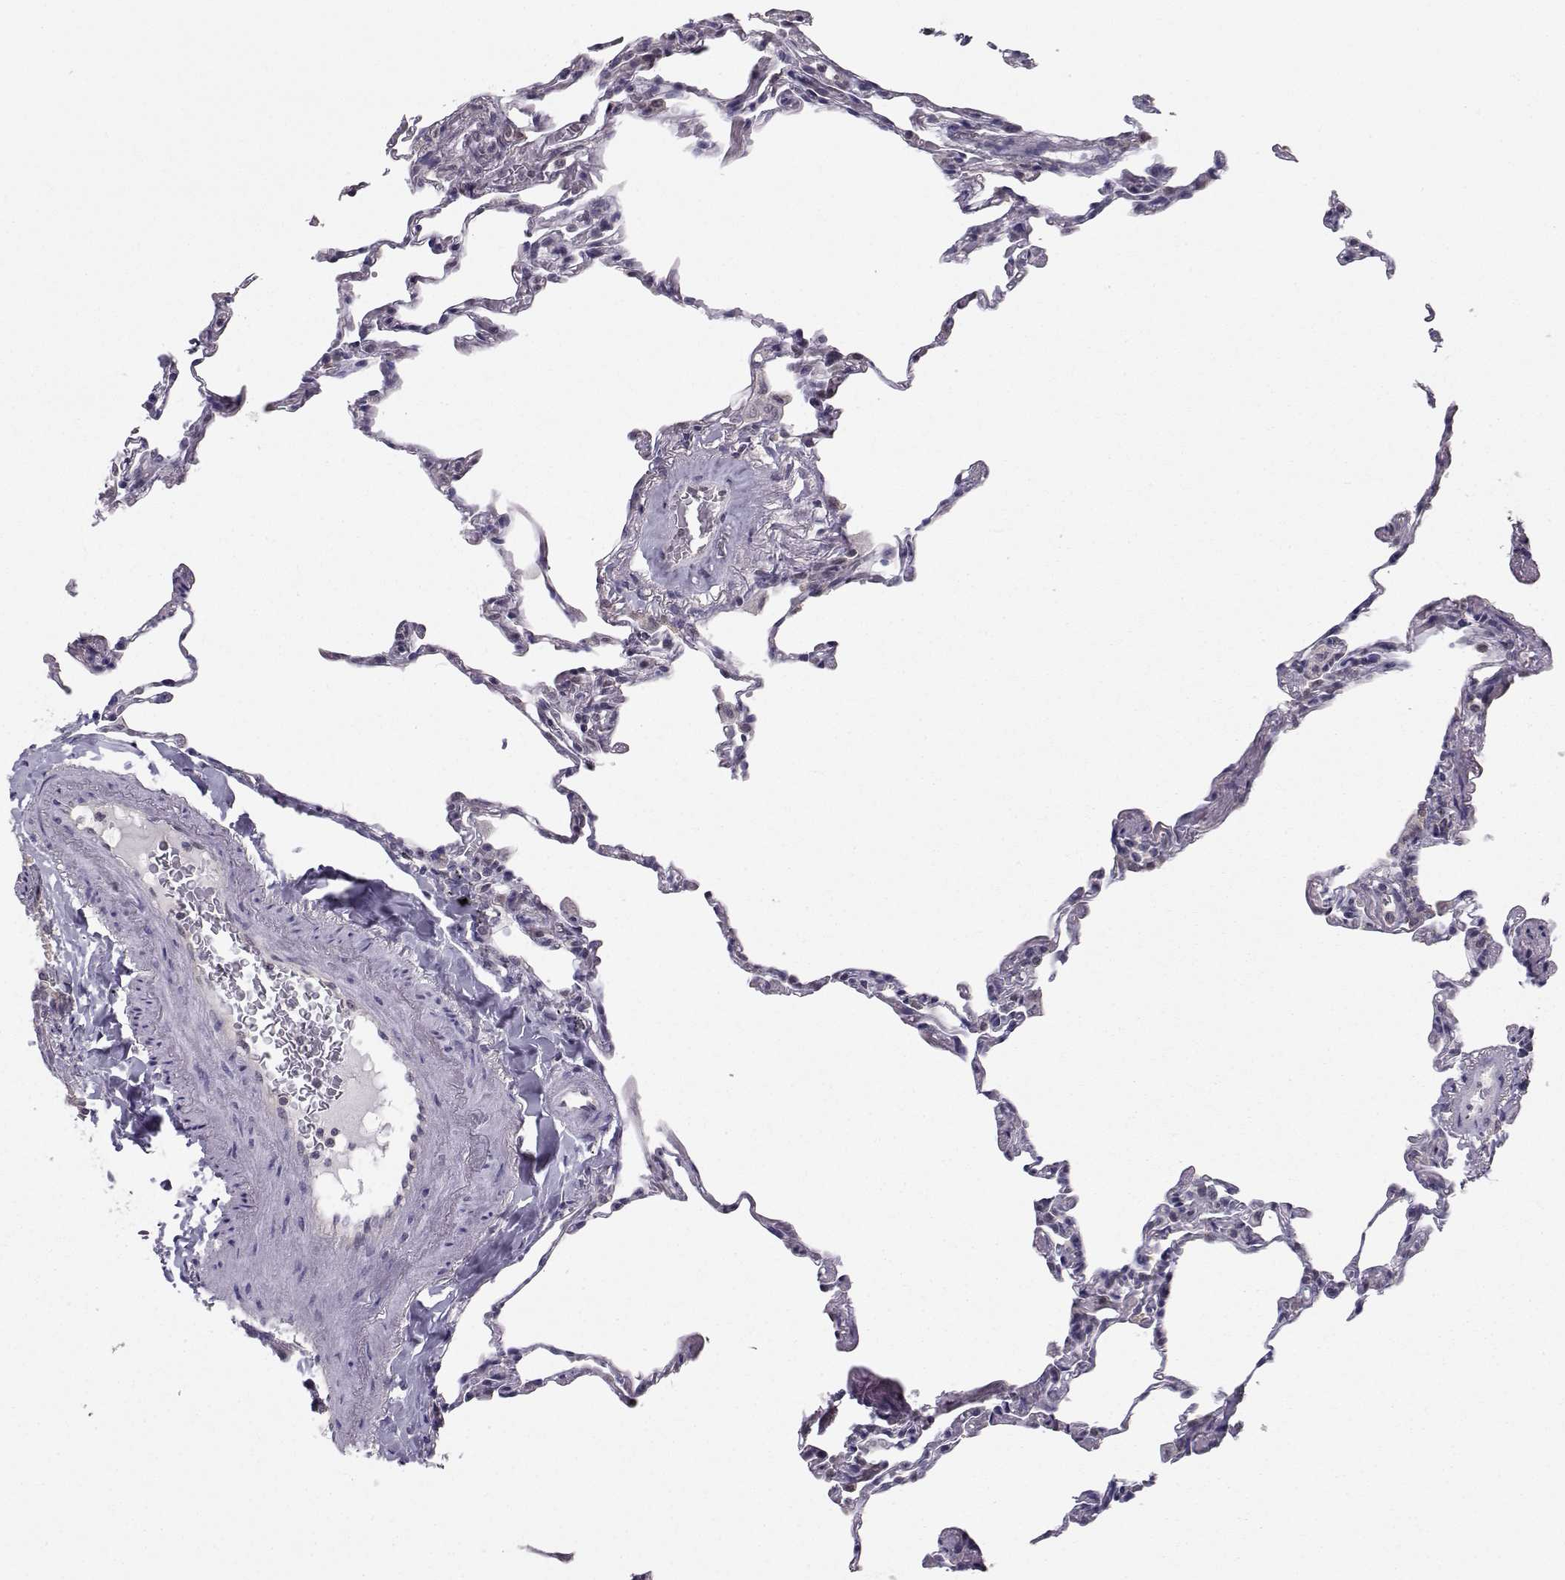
{"staining": {"intensity": "negative", "quantity": "none", "location": "none"}, "tissue": "lung", "cell_type": "Alveolar cells", "image_type": "normal", "snomed": [{"axis": "morphology", "description": "Normal tissue, NOS"}, {"axis": "topography", "description": "Lung"}], "caption": "An image of human lung is negative for staining in alveolar cells. (DAB IHC visualized using brightfield microscopy, high magnification).", "gene": "KIF13B", "patient": {"sex": "female", "age": 57}}